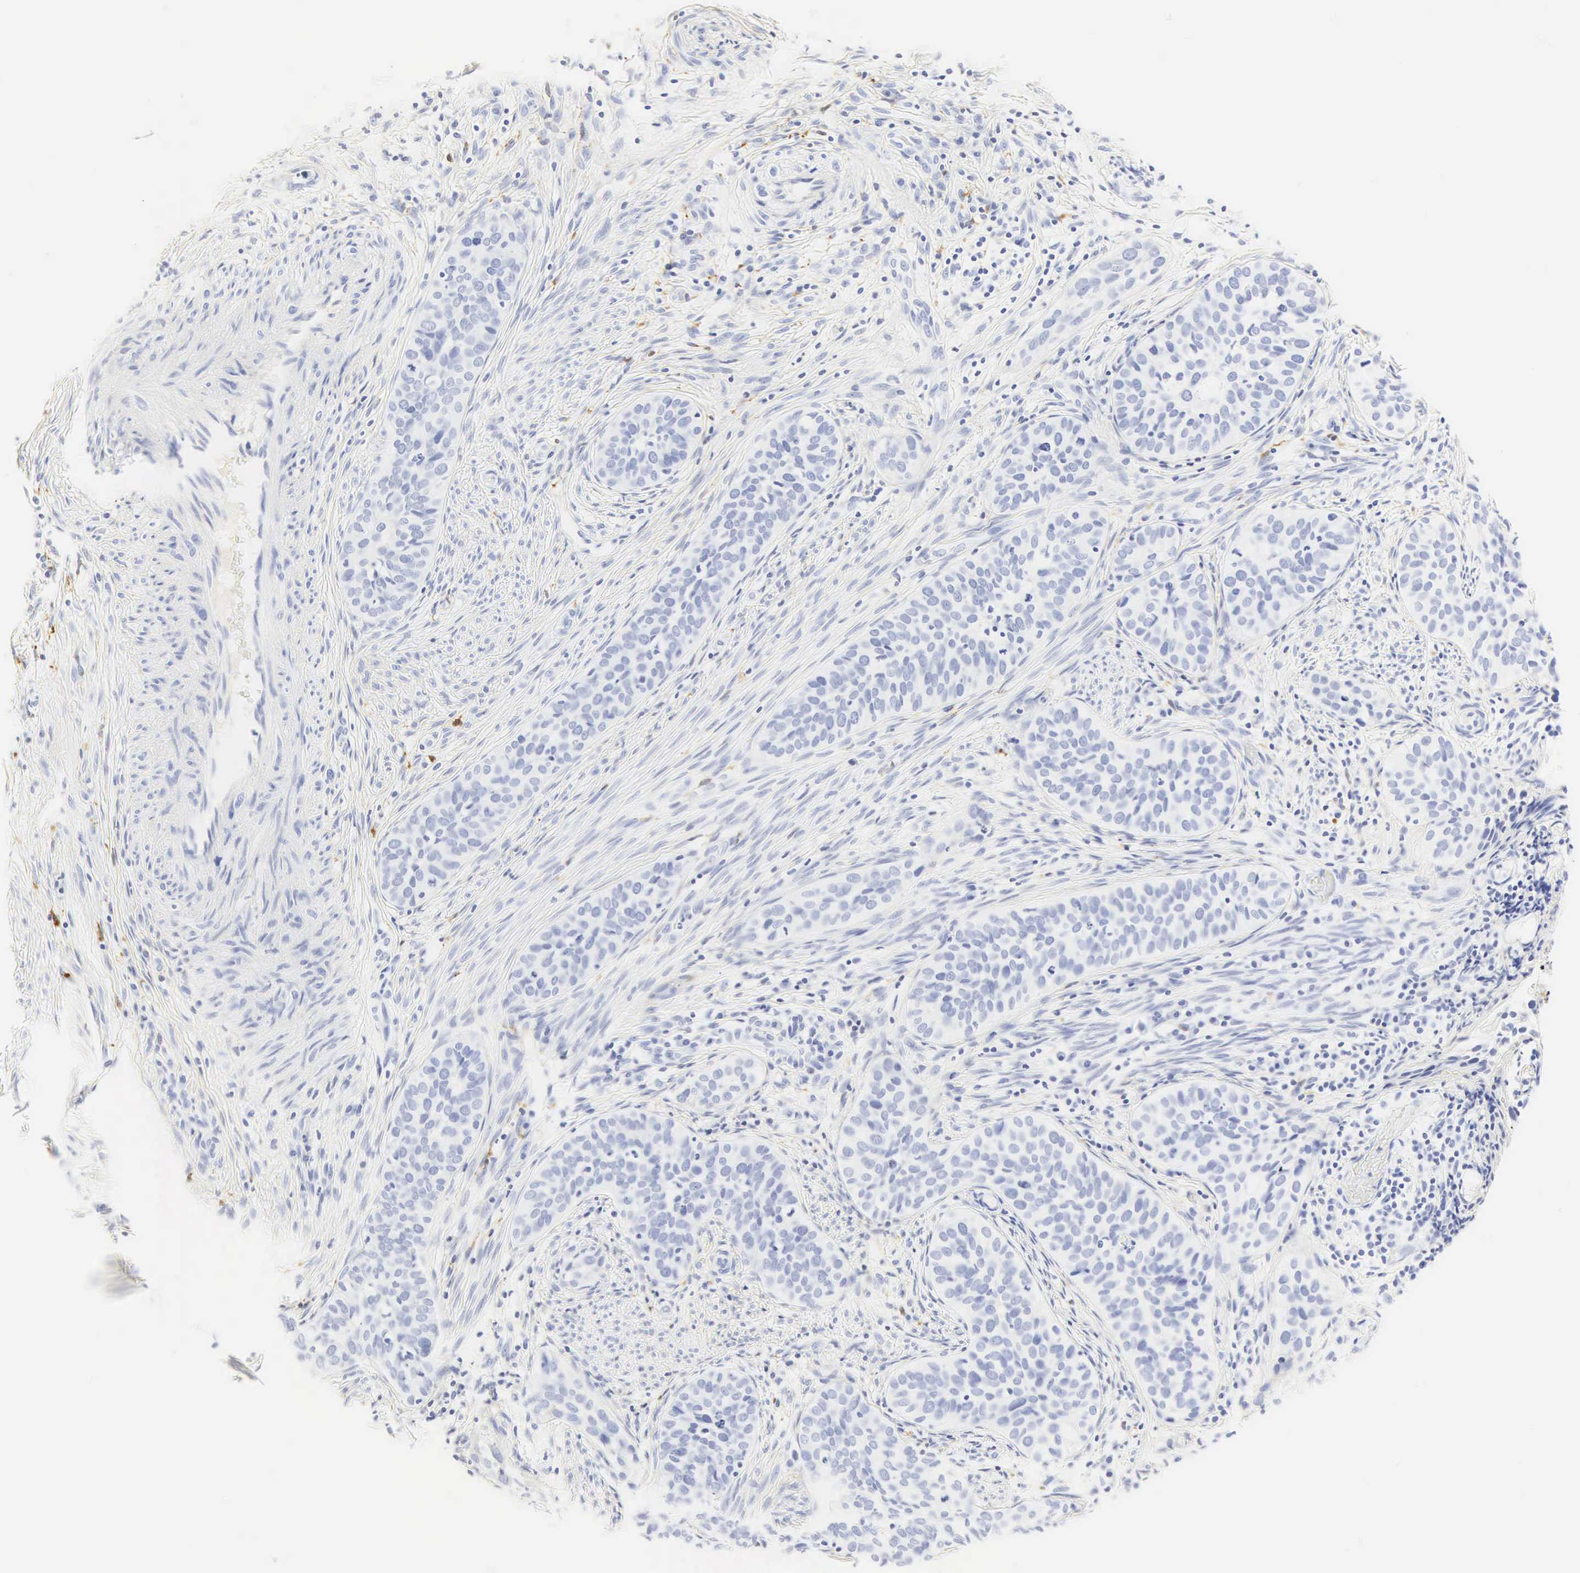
{"staining": {"intensity": "negative", "quantity": "none", "location": "none"}, "tissue": "cervical cancer", "cell_type": "Tumor cells", "image_type": "cancer", "snomed": [{"axis": "morphology", "description": "Squamous cell carcinoma, NOS"}, {"axis": "topography", "description": "Cervix"}], "caption": "Tumor cells are negative for brown protein staining in cervical squamous cell carcinoma. The staining was performed using DAB to visualize the protein expression in brown, while the nuclei were stained in blue with hematoxylin (Magnification: 20x).", "gene": "CGB3", "patient": {"sex": "female", "age": 31}}